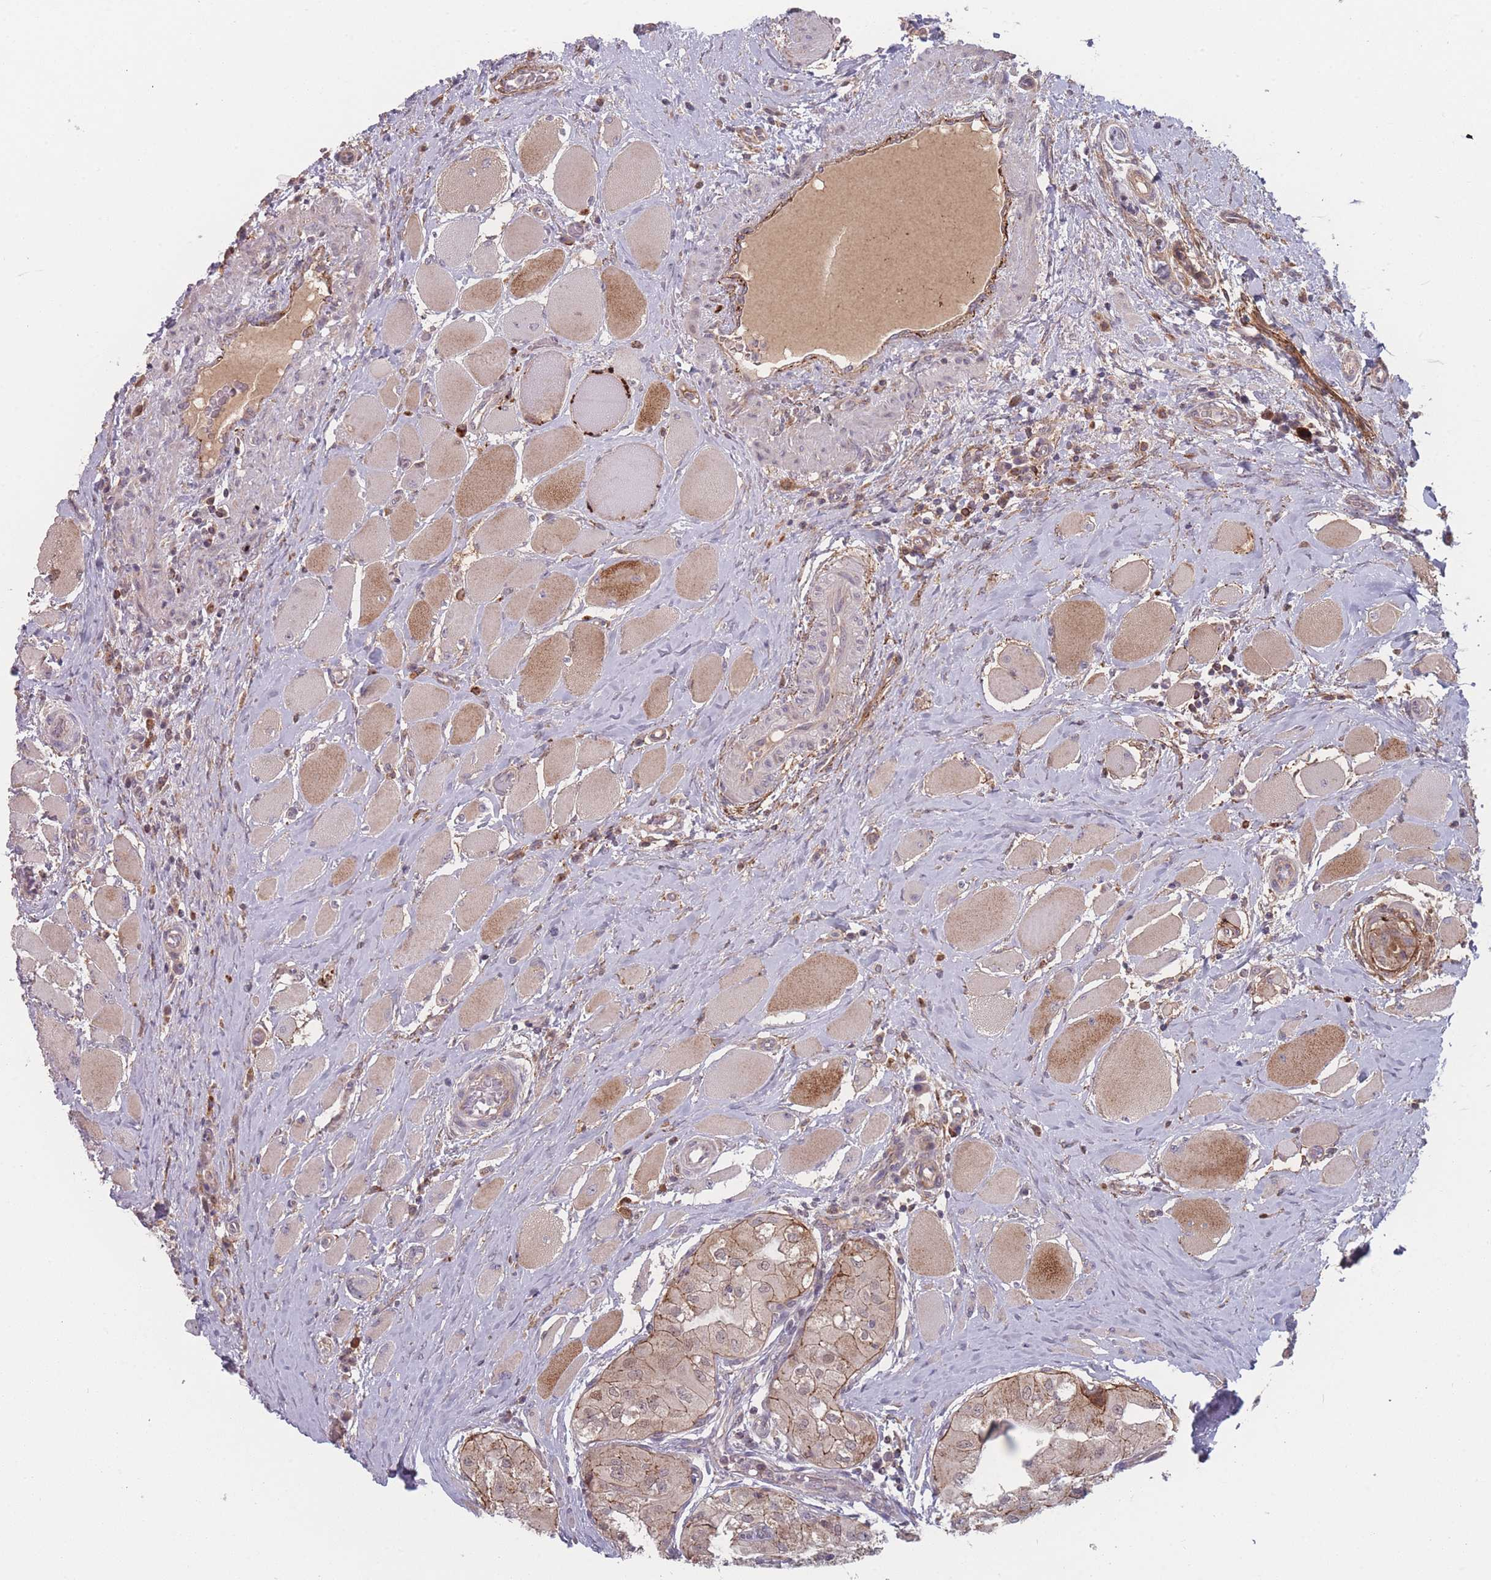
{"staining": {"intensity": "weak", "quantity": ">75%", "location": "cytoplasmic/membranous"}, "tissue": "thyroid cancer", "cell_type": "Tumor cells", "image_type": "cancer", "snomed": [{"axis": "morphology", "description": "Papillary adenocarcinoma, NOS"}, {"axis": "topography", "description": "Thyroid gland"}], "caption": "Protein expression analysis of human papillary adenocarcinoma (thyroid) reveals weak cytoplasmic/membranous expression in about >75% of tumor cells. (DAB (3,3'-diaminobenzidine) IHC with brightfield microscopy, high magnification).", "gene": "TMEM232", "patient": {"sex": "female", "age": 59}}